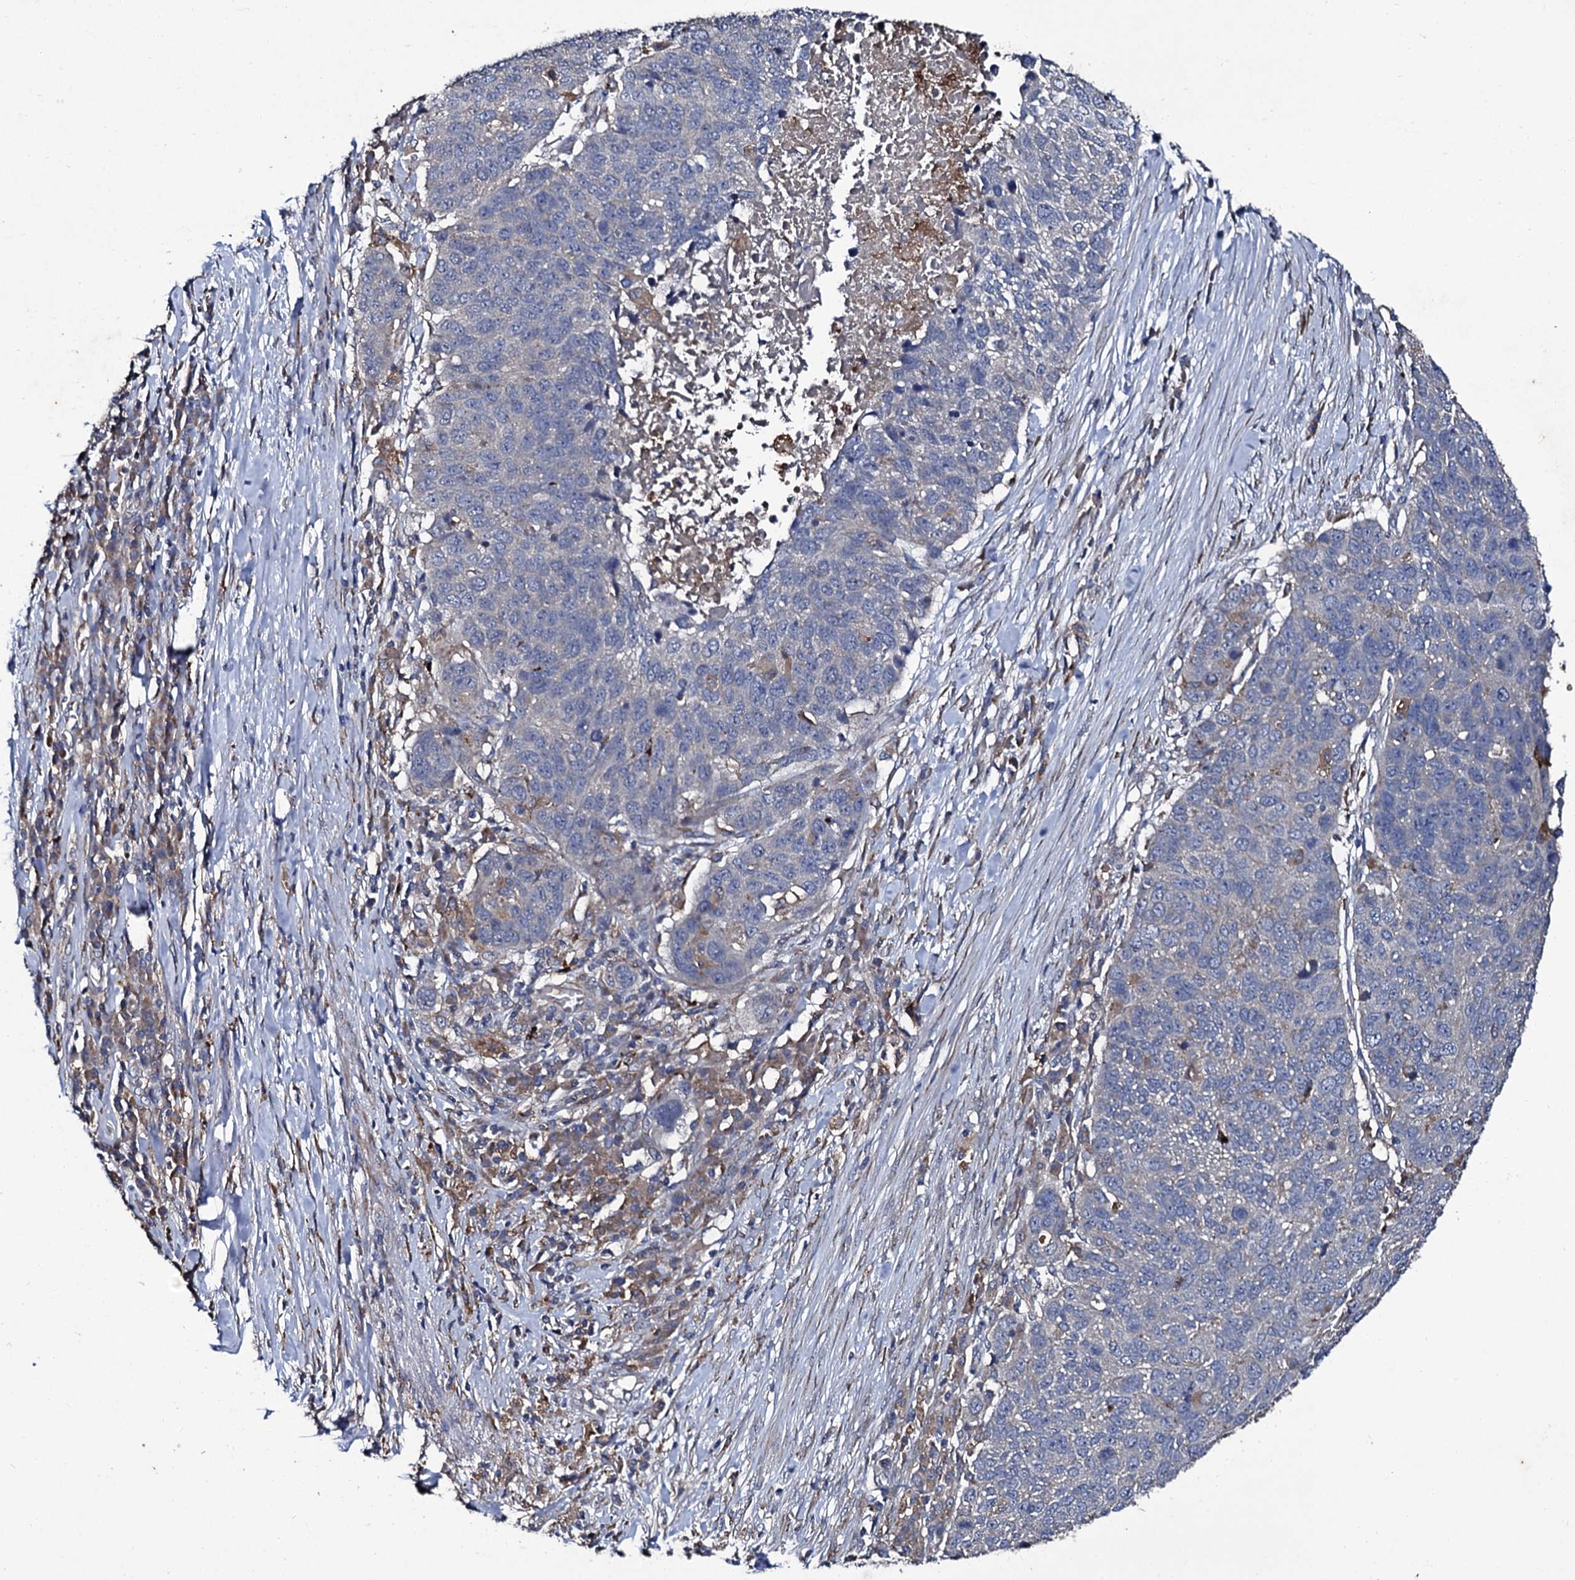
{"staining": {"intensity": "negative", "quantity": "none", "location": "none"}, "tissue": "lung cancer", "cell_type": "Tumor cells", "image_type": "cancer", "snomed": [{"axis": "morphology", "description": "Normal tissue, NOS"}, {"axis": "morphology", "description": "Squamous cell carcinoma, NOS"}, {"axis": "topography", "description": "Lymph node"}, {"axis": "topography", "description": "Lung"}], "caption": "Immunohistochemistry (IHC) of lung cancer displays no positivity in tumor cells.", "gene": "LRRC28", "patient": {"sex": "male", "age": 66}}